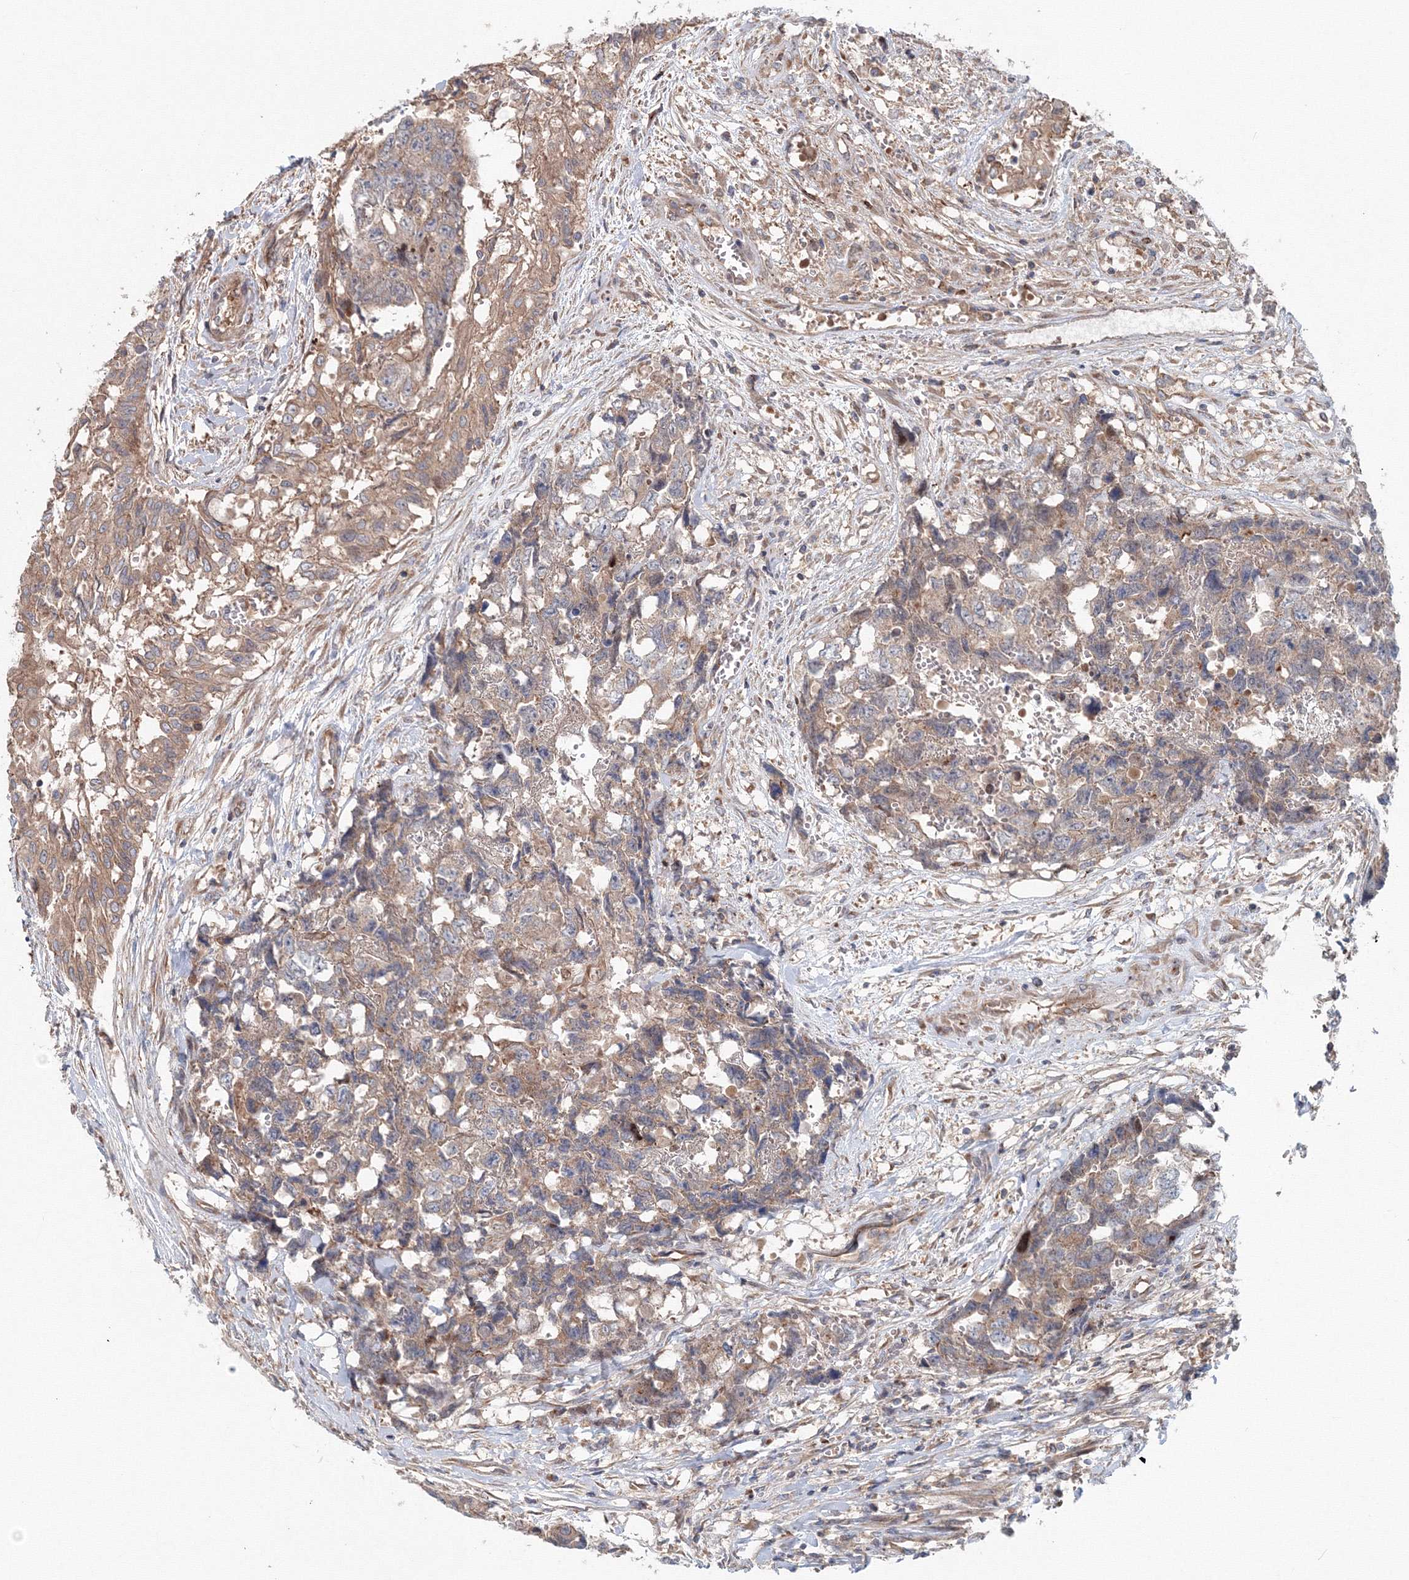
{"staining": {"intensity": "weak", "quantity": ">75%", "location": "cytoplasmic/membranous"}, "tissue": "testis cancer", "cell_type": "Tumor cells", "image_type": "cancer", "snomed": [{"axis": "morphology", "description": "Carcinoma, Embryonal, NOS"}, {"axis": "topography", "description": "Testis"}], "caption": "Tumor cells show low levels of weak cytoplasmic/membranous expression in about >75% of cells in testis embryonal carcinoma.", "gene": "EXOC1", "patient": {"sex": "male", "age": 31}}